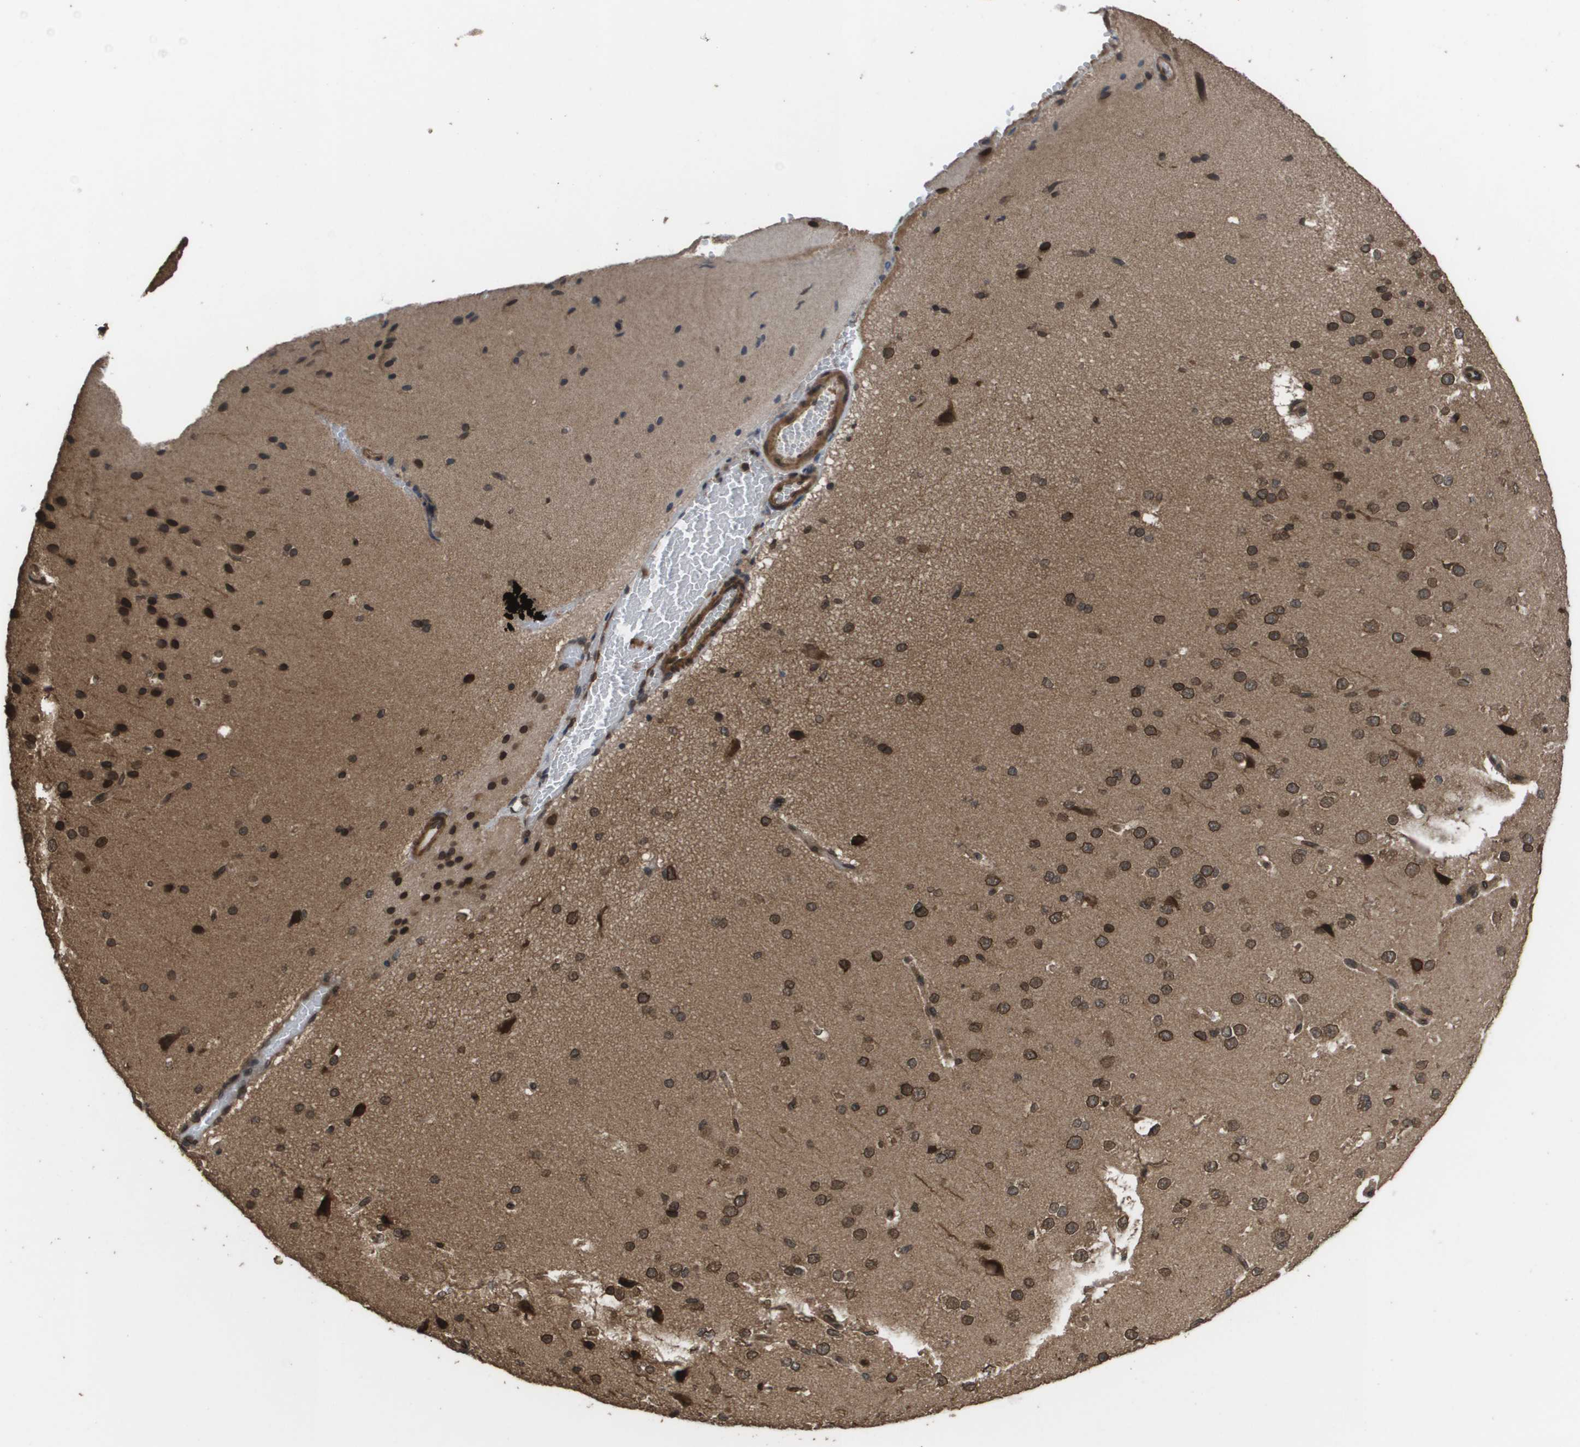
{"staining": {"intensity": "moderate", "quantity": ">75%", "location": "cytoplasmic/membranous,nuclear"}, "tissue": "cerebral cortex", "cell_type": "Endothelial cells", "image_type": "normal", "snomed": [{"axis": "morphology", "description": "Normal tissue, NOS"}, {"axis": "morphology", "description": "Developmental malformation"}, {"axis": "topography", "description": "Cerebral cortex"}], "caption": "Cerebral cortex stained with a protein marker demonstrates moderate staining in endothelial cells.", "gene": "AXIN2", "patient": {"sex": "female", "age": 30}}